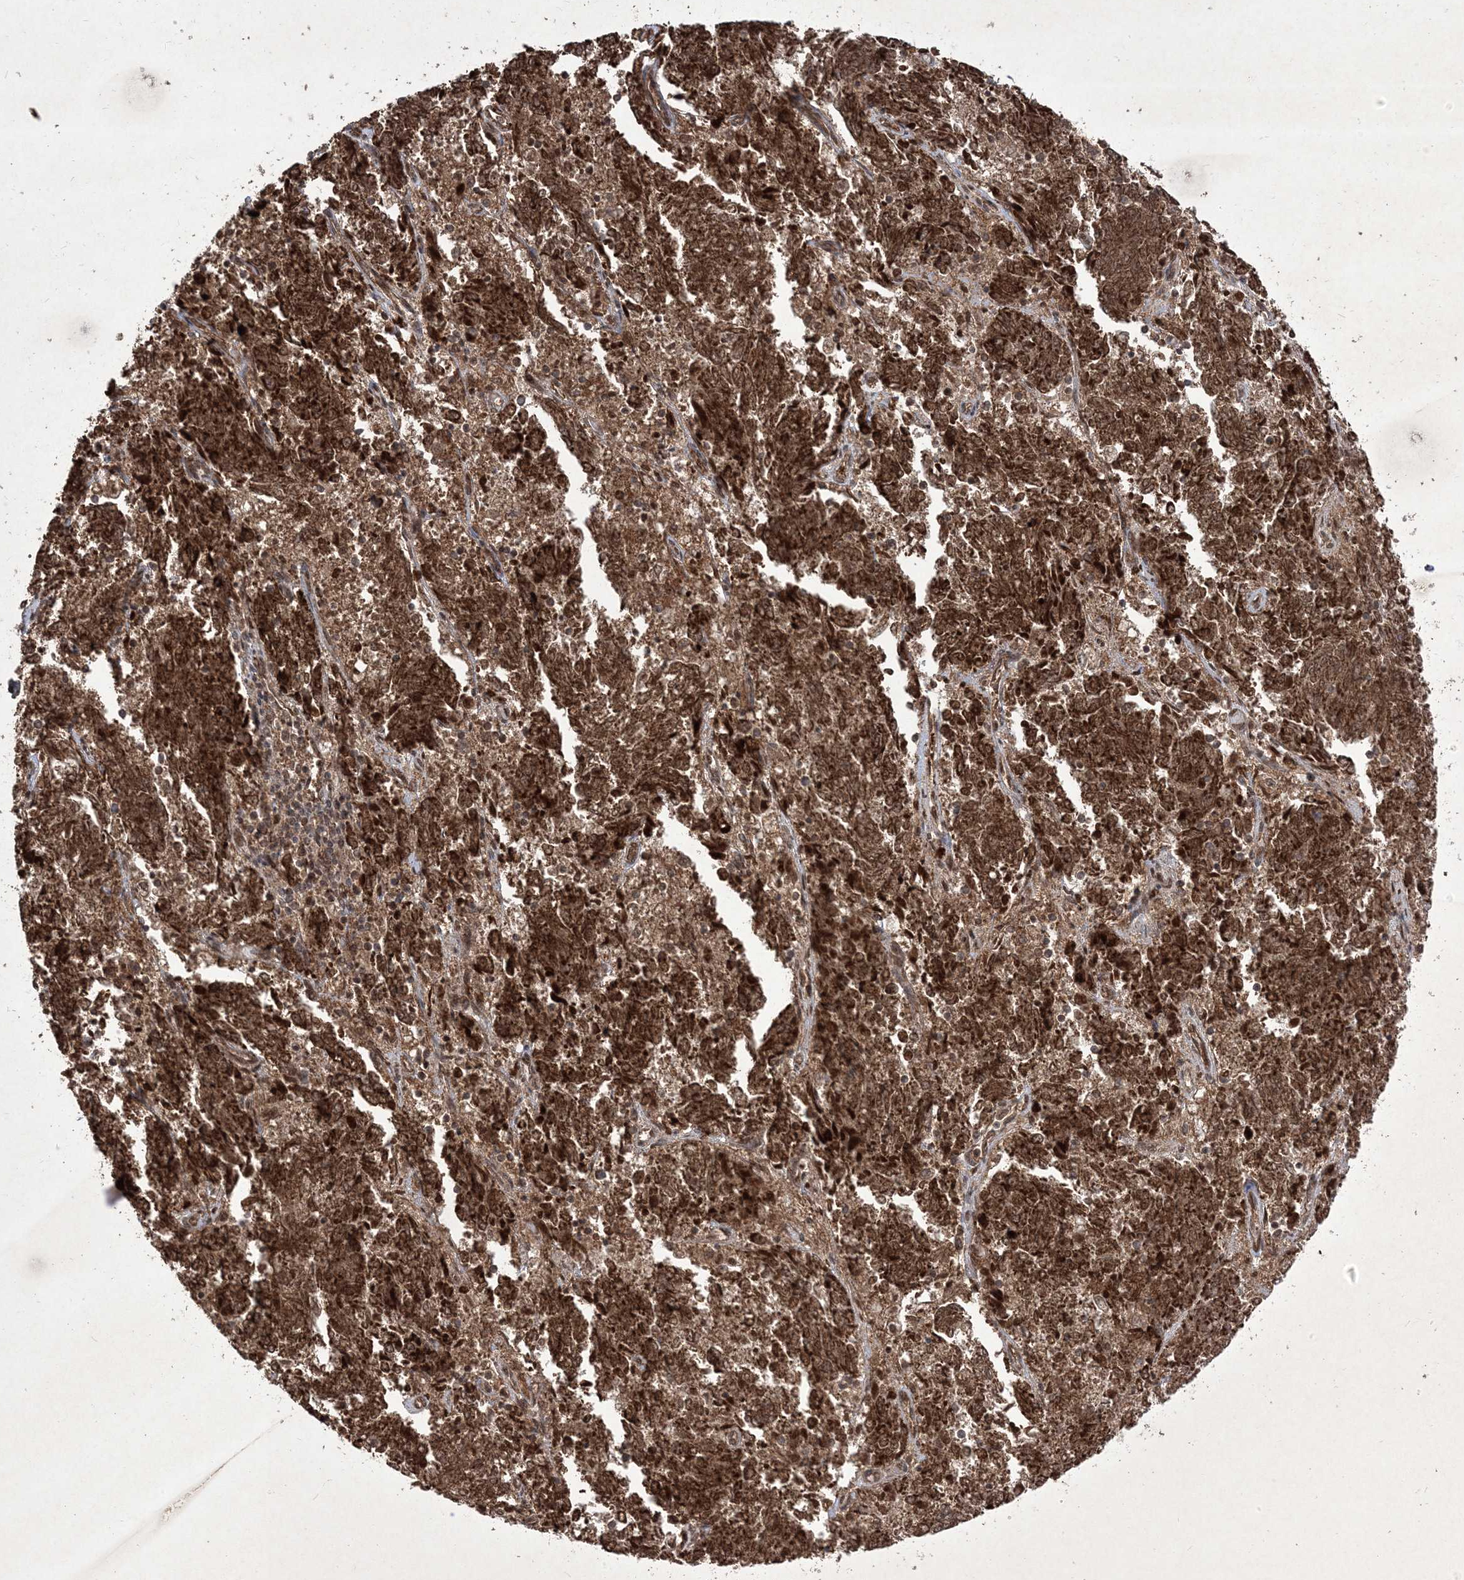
{"staining": {"intensity": "strong", "quantity": ">75%", "location": "cytoplasmic/membranous,nuclear"}, "tissue": "endometrial cancer", "cell_type": "Tumor cells", "image_type": "cancer", "snomed": [{"axis": "morphology", "description": "Adenocarcinoma, NOS"}, {"axis": "topography", "description": "Endometrium"}], "caption": "Human adenocarcinoma (endometrial) stained with a brown dye displays strong cytoplasmic/membranous and nuclear positive positivity in about >75% of tumor cells.", "gene": "PLEKHM2", "patient": {"sex": "female", "age": 80}}